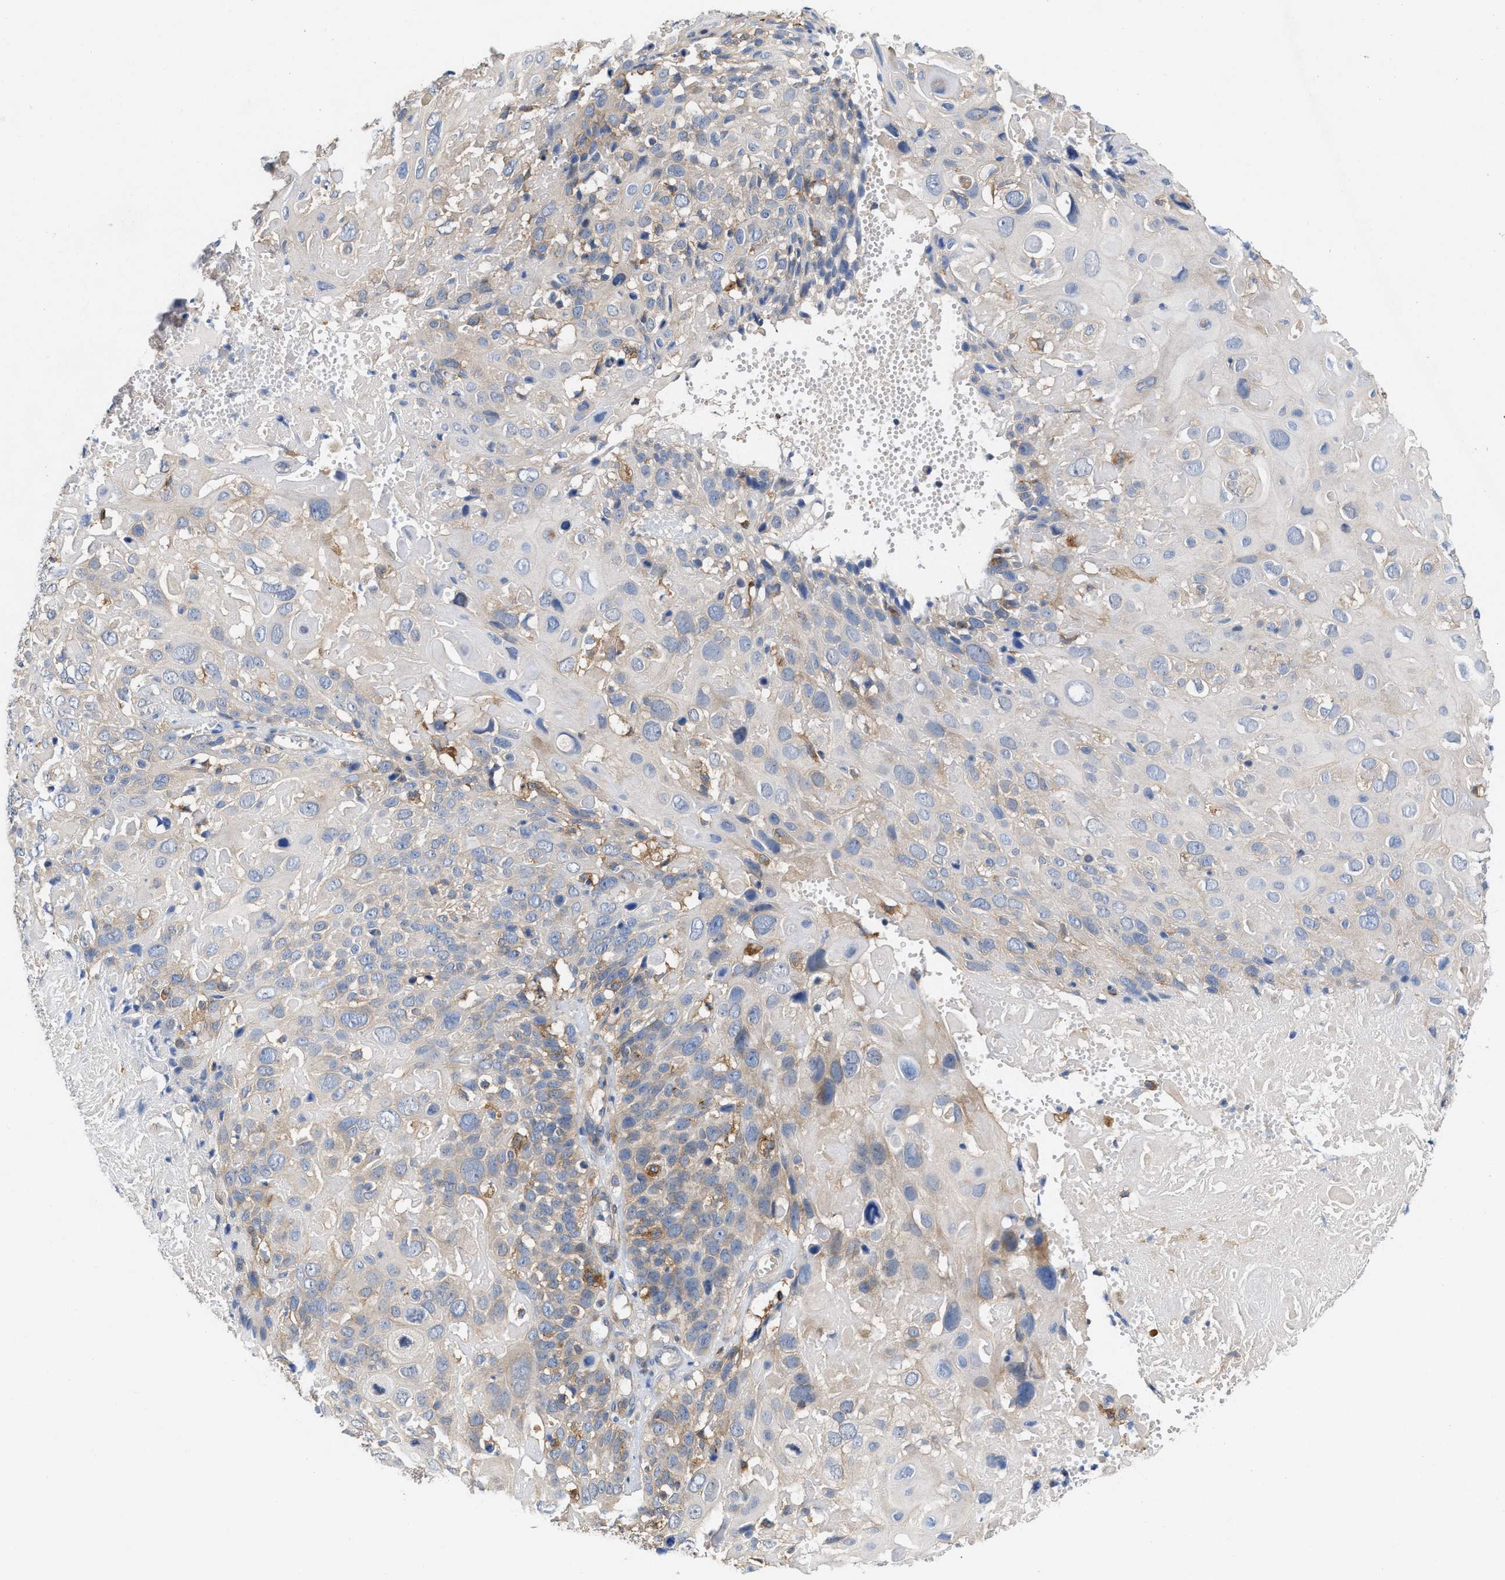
{"staining": {"intensity": "weak", "quantity": "<25%", "location": "cytoplasmic/membranous"}, "tissue": "cervical cancer", "cell_type": "Tumor cells", "image_type": "cancer", "snomed": [{"axis": "morphology", "description": "Squamous cell carcinoma, NOS"}, {"axis": "topography", "description": "Cervix"}], "caption": "This is an IHC photomicrograph of cervical cancer (squamous cell carcinoma). There is no positivity in tumor cells.", "gene": "BBLN", "patient": {"sex": "female", "age": 74}}